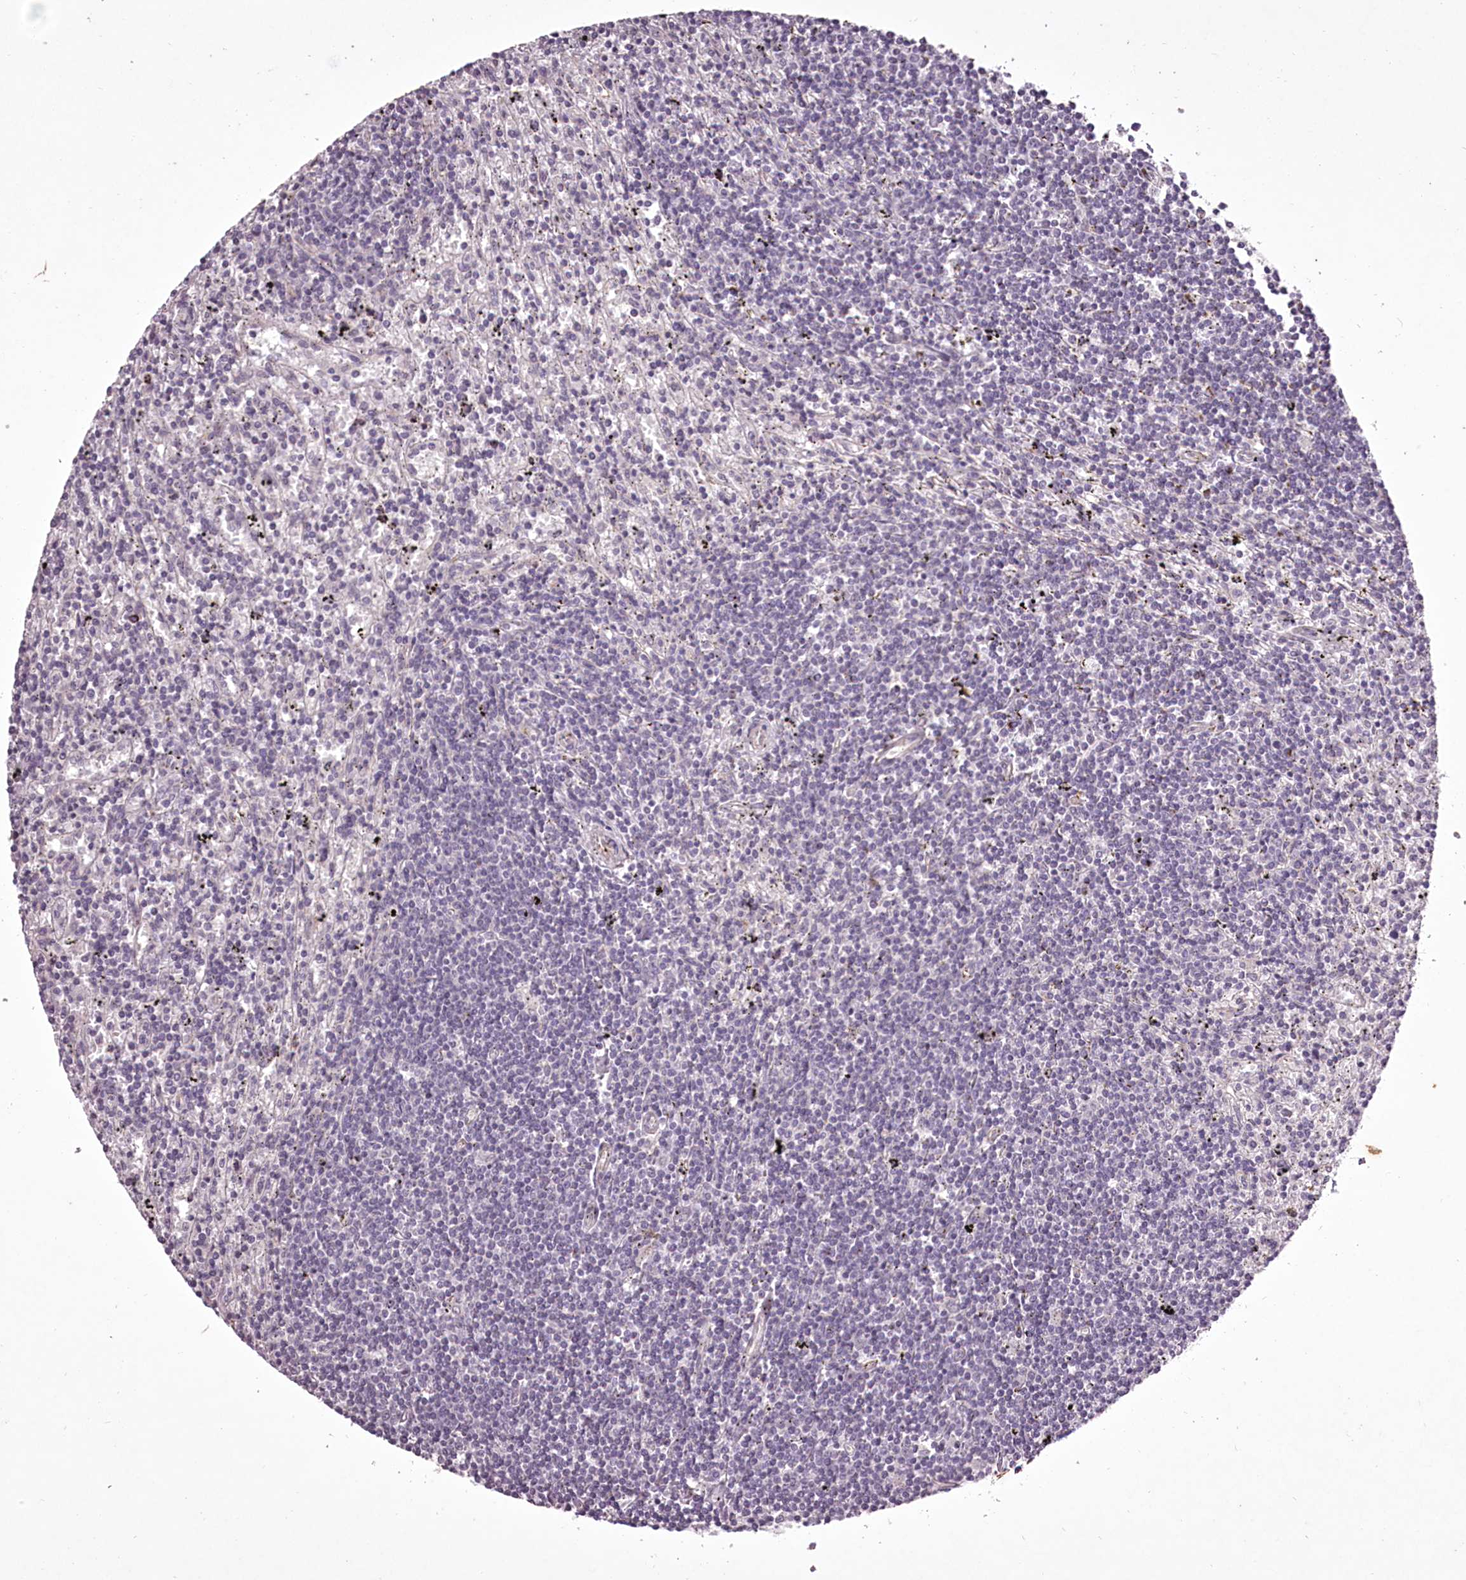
{"staining": {"intensity": "negative", "quantity": "none", "location": "none"}, "tissue": "lymphoma", "cell_type": "Tumor cells", "image_type": "cancer", "snomed": [{"axis": "morphology", "description": "Malignant lymphoma, non-Hodgkin's type, Low grade"}, {"axis": "topography", "description": "Spleen"}], "caption": "Protein analysis of malignant lymphoma, non-Hodgkin's type (low-grade) demonstrates no significant positivity in tumor cells.", "gene": "C1orf56", "patient": {"sex": "male", "age": 76}}